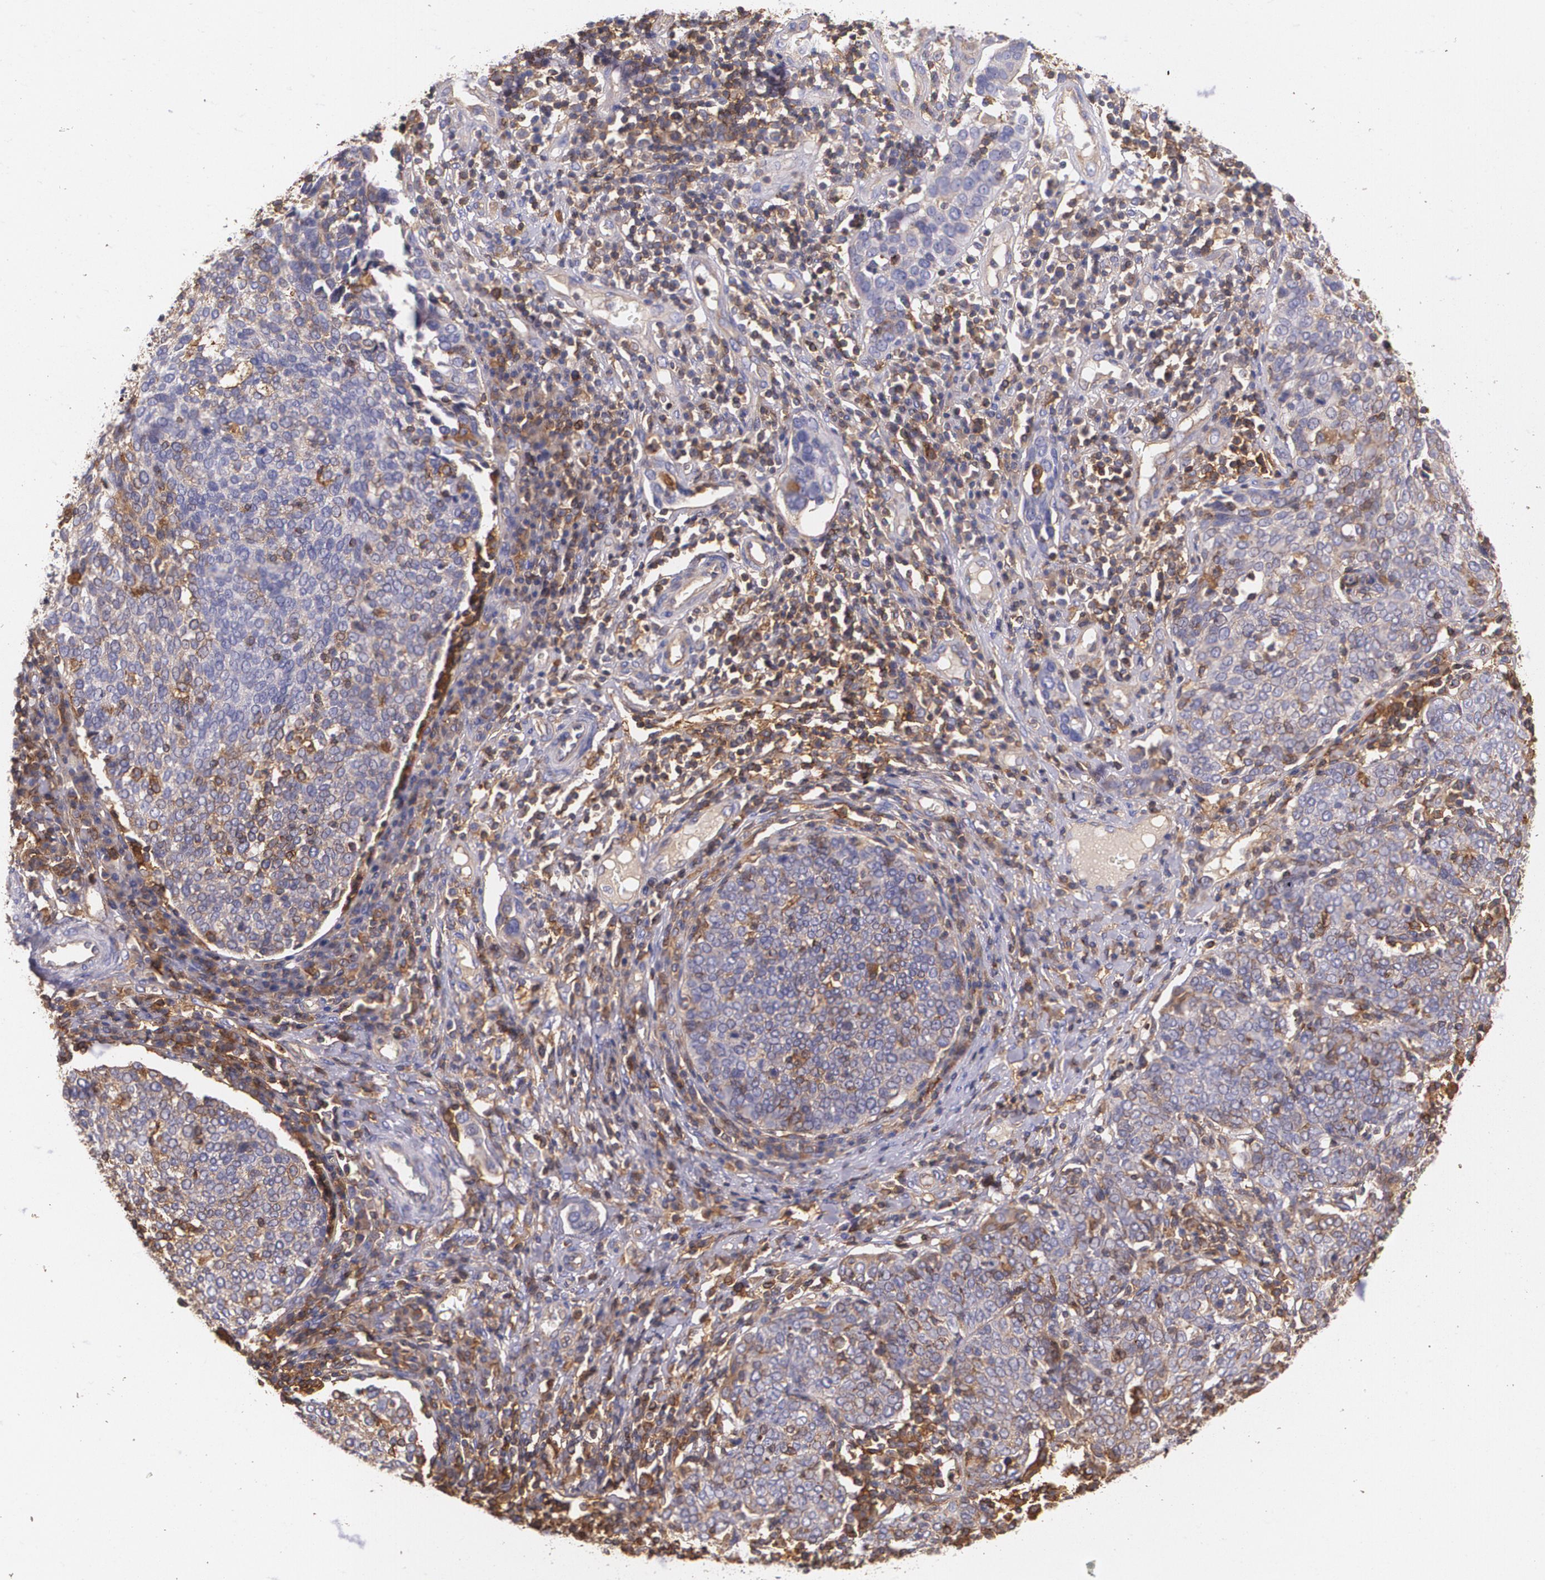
{"staining": {"intensity": "weak", "quantity": "<25%", "location": "cytoplasmic/membranous"}, "tissue": "cervical cancer", "cell_type": "Tumor cells", "image_type": "cancer", "snomed": [{"axis": "morphology", "description": "Squamous cell carcinoma, NOS"}, {"axis": "topography", "description": "Cervix"}], "caption": "This is an immunohistochemistry (IHC) photomicrograph of cervical cancer (squamous cell carcinoma). There is no expression in tumor cells.", "gene": "B2M", "patient": {"sex": "female", "age": 40}}